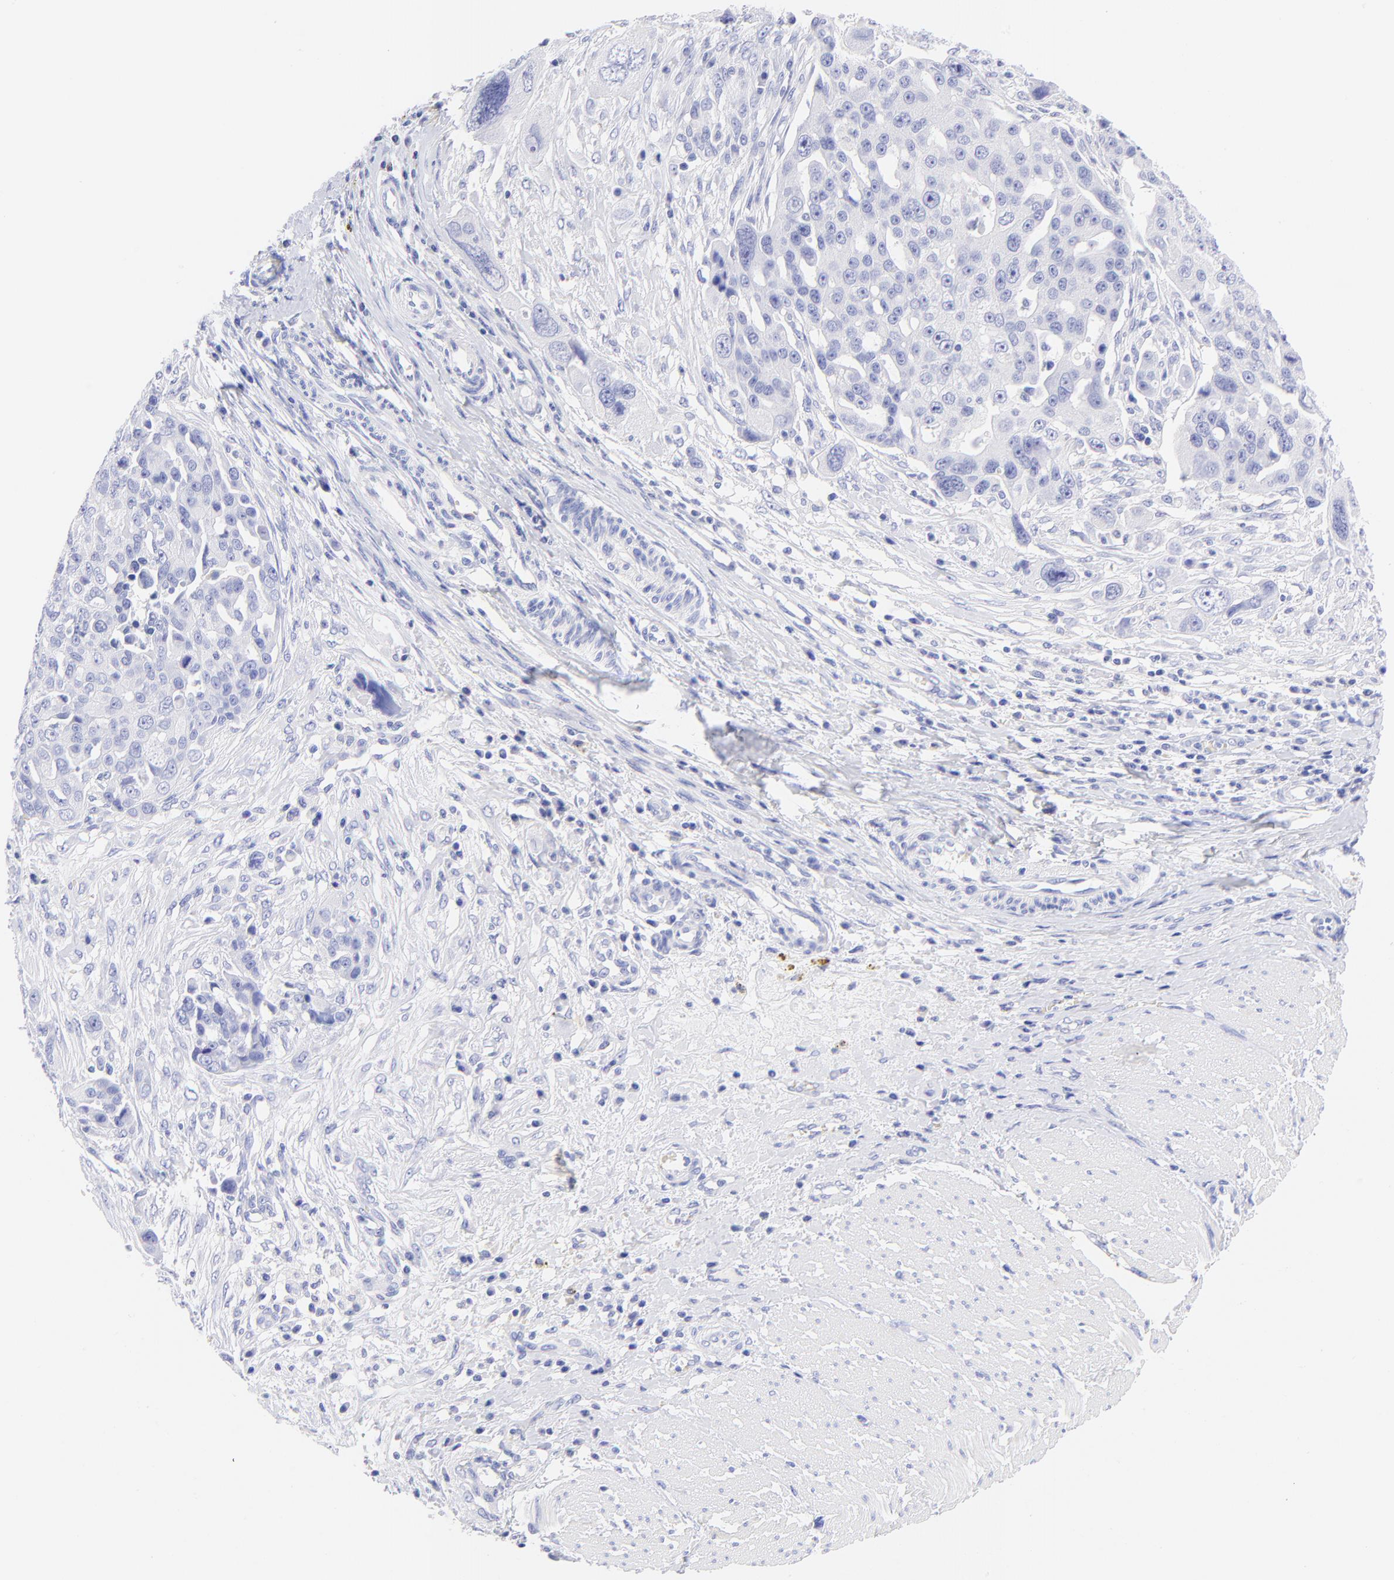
{"staining": {"intensity": "negative", "quantity": "none", "location": "none"}, "tissue": "ovarian cancer", "cell_type": "Tumor cells", "image_type": "cancer", "snomed": [{"axis": "morphology", "description": "Carcinoma, endometroid"}, {"axis": "topography", "description": "Ovary"}], "caption": "IHC image of human ovarian cancer (endometroid carcinoma) stained for a protein (brown), which displays no positivity in tumor cells. (Stains: DAB (3,3'-diaminobenzidine) immunohistochemistry (IHC) with hematoxylin counter stain, Microscopy: brightfield microscopy at high magnification).", "gene": "FRMPD3", "patient": {"sex": "female", "age": 75}}